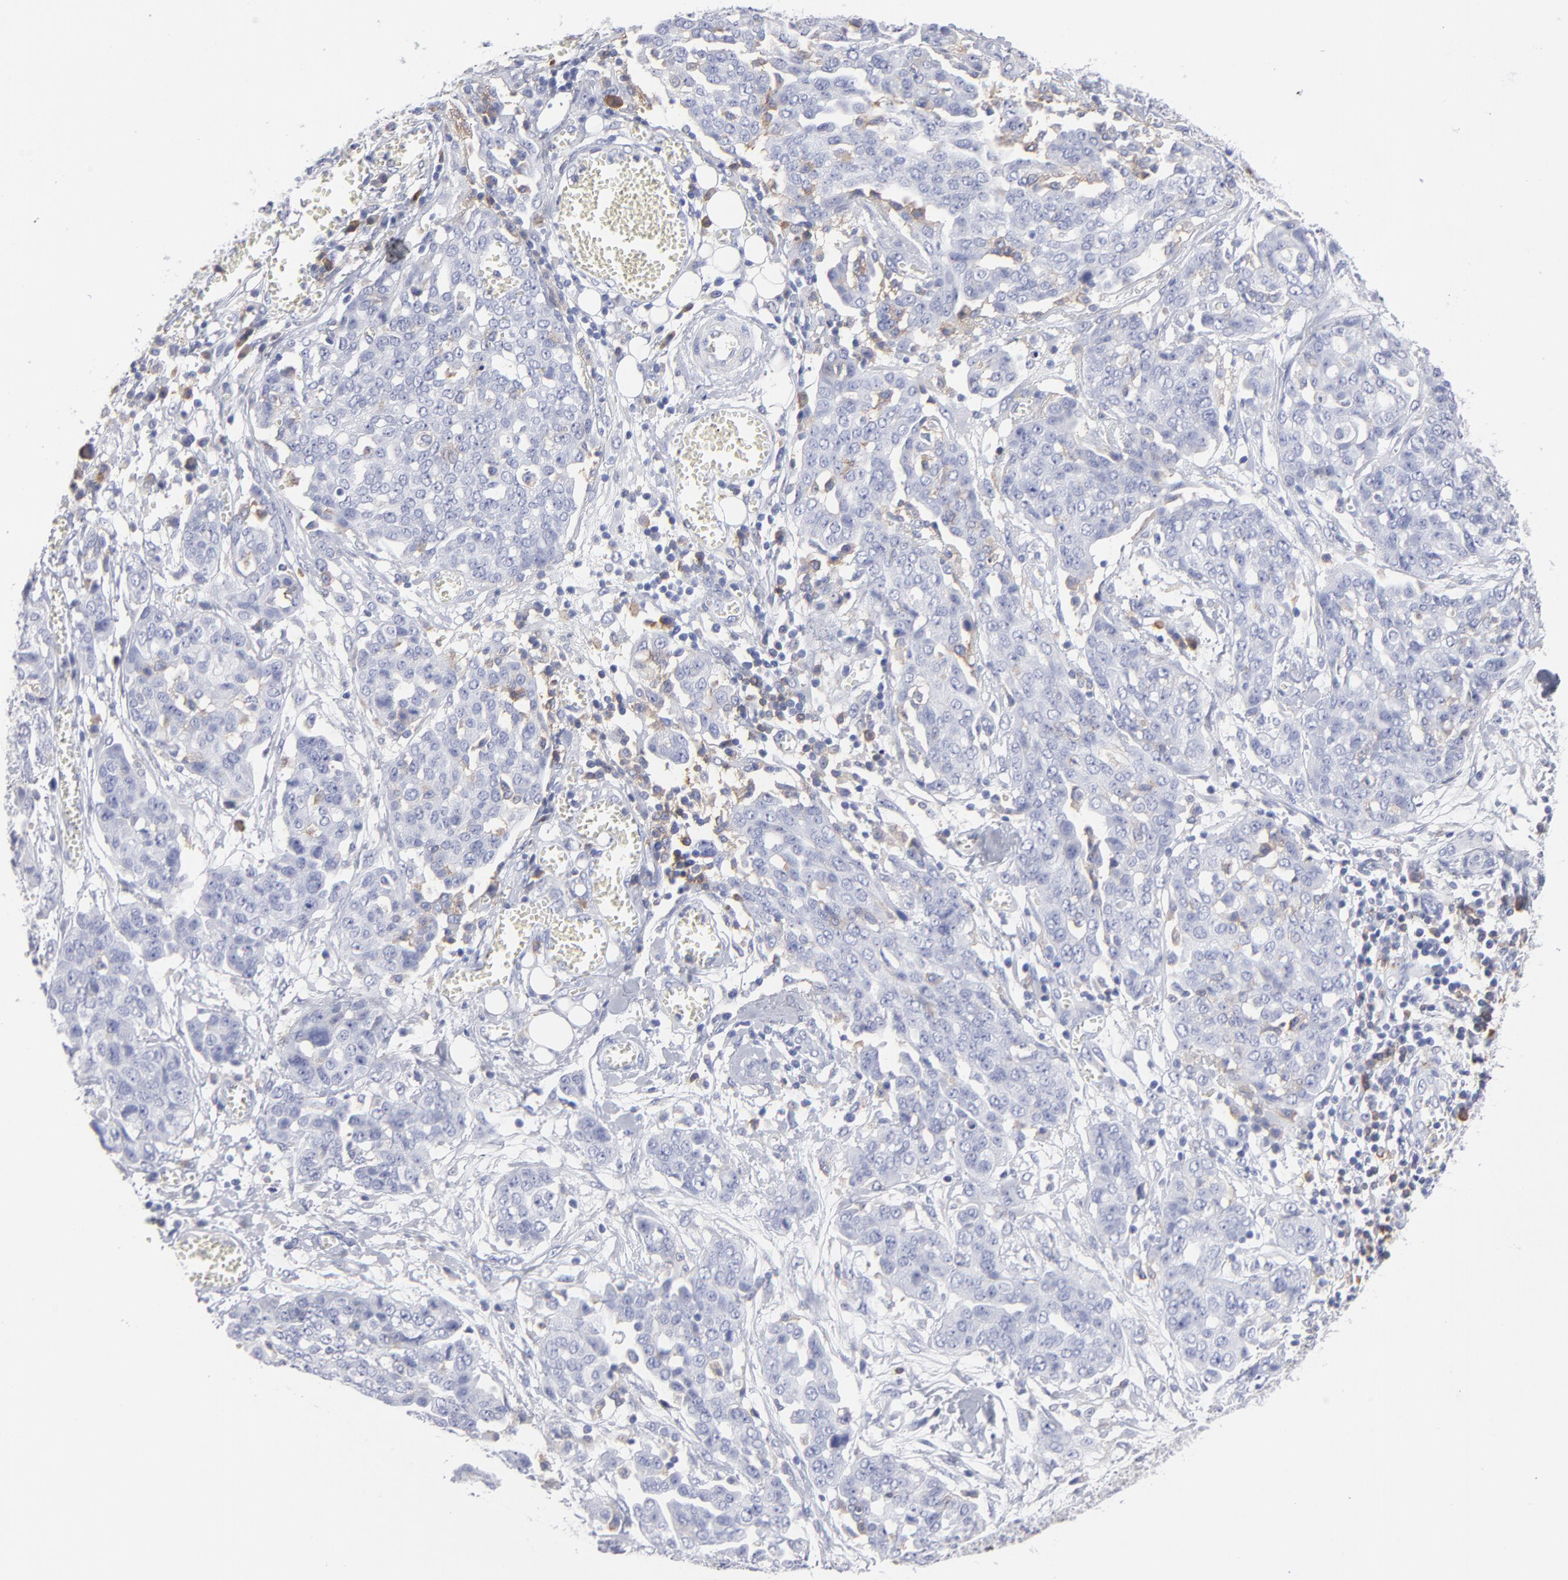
{"staining": {"intensity": "negative", "quantity": "none", "location": "none"}, "tissue": "ovarian cancer", "cell_type": "Tumor cells", "image_type": "cancer", "snomed": [{"axis": "morphology", "description": "Cystadenocarcinoma, serous, NOS"}, {"axis": "topography", "description": "Soft tissue"}, {"axis": "topography", "description": "Ovary"}], "caption": "Immunohistochemistry histopathology image of neoplastic tissue: human ovarian serous cystadenocarcinoma stained with DAB (3,3'-diaminobenzidine) demonstrates no significant protein expression in tumor cells.", "gene": "LAT2", "patient": {"sex": "female", "age": 57}}